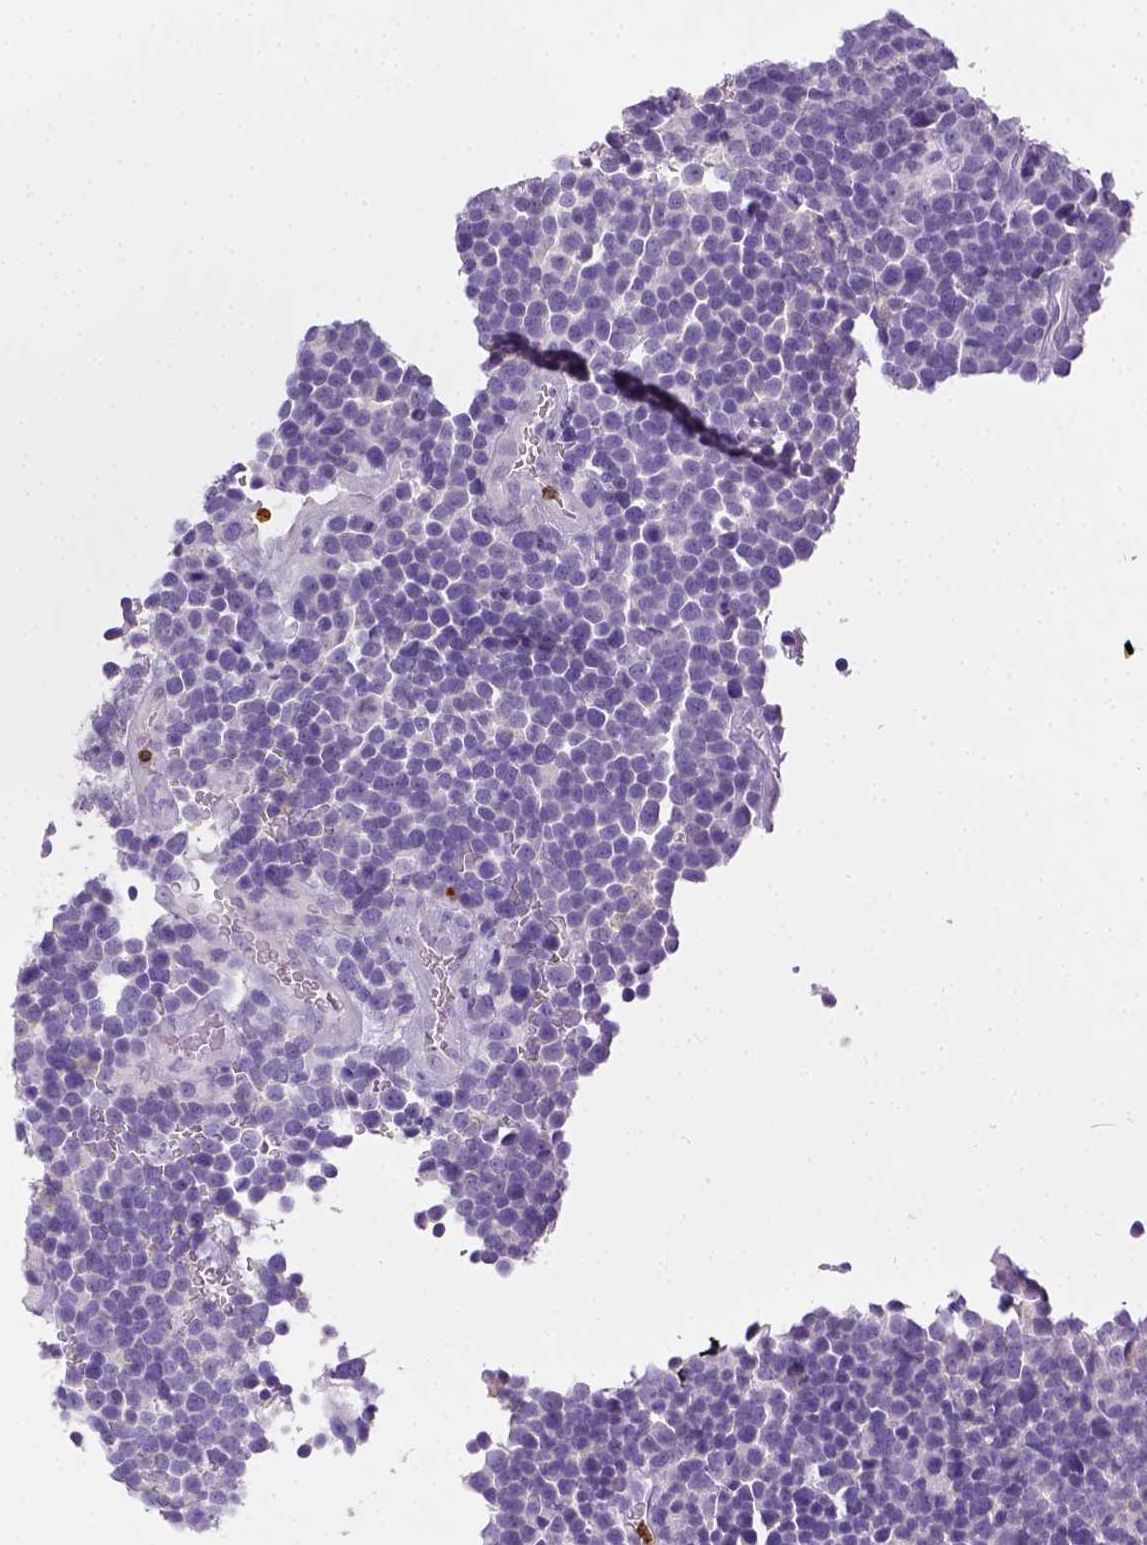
{"staining": {"intensity": "negative", "quantity": "none", "location": "none"}, "tissue": "glioma", "cell_type": "Tumor cells", "image_type": "cancer", "snomed": [{"axis": "morphology", "description": "Glioma, malignant, High grade"}, {"axis": "topography", "description": "Brain"}], "caption": "Tumor cells show no significant protein positivity in glioma.", "gene": "ITGAM", "patient": {"sex": "male", "age": 33}}